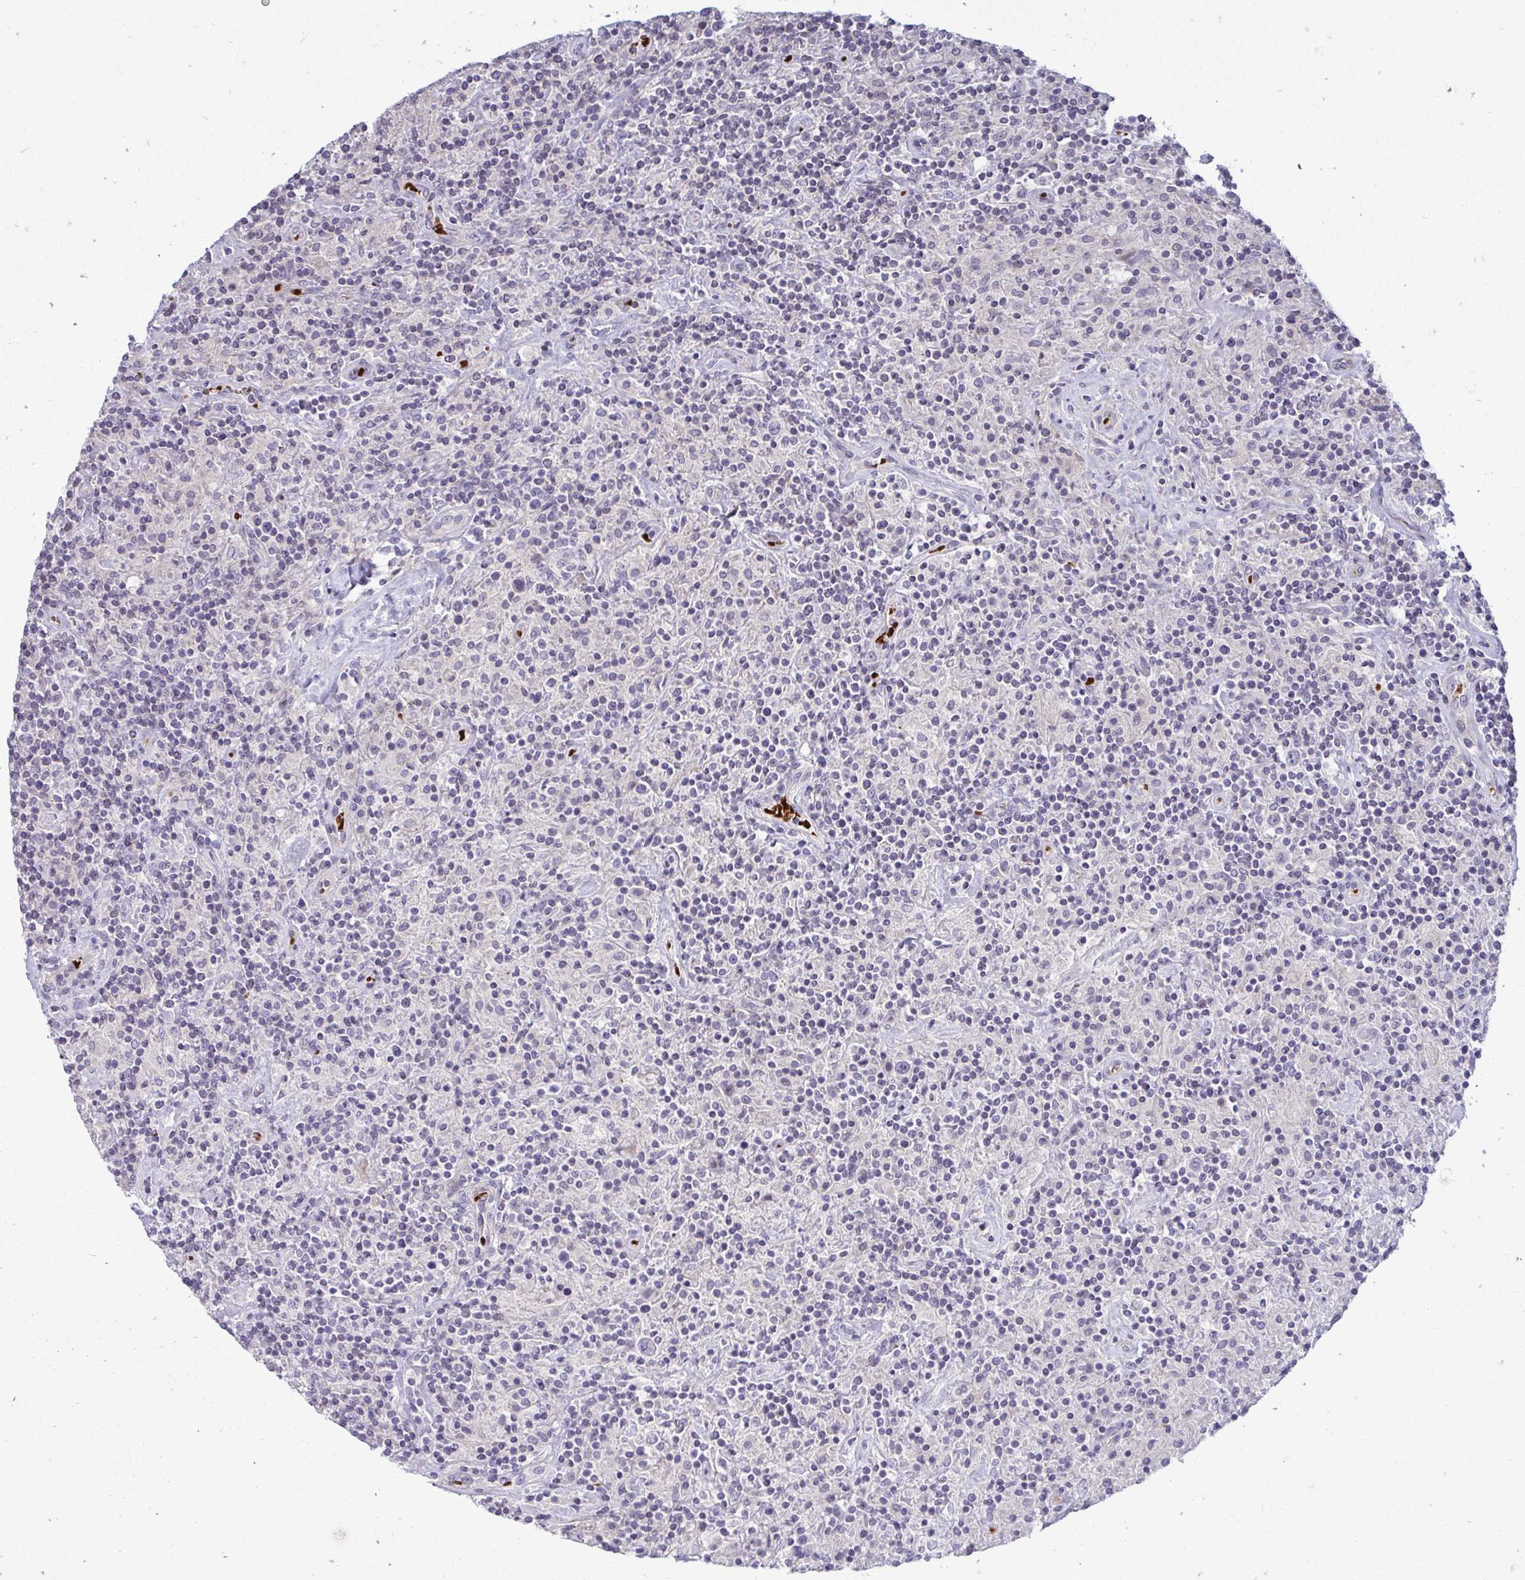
{"staining": {"intensity": "negative", "quantity": "none", "location": "none"}, "tissue": "lymphoma", "cell_type": "Tumor cells", "image_type": "cancer", "snomed": [{"axis": "morphology", "description": "Hodgkin's disease, NOS"}, {"axis": "topography", "description": "Lymph node"}], "caption": "IHC photomicrograph of neoplastic tissue: human Hodgkin's disease stained with DAB (3,3'-diaminobenzidine) reveals no significant protein positivity in tumor cells. Nuclei are stained in blue.", "gene": "SLC14A1", "patient": {"sex": "male", "age": 70}}